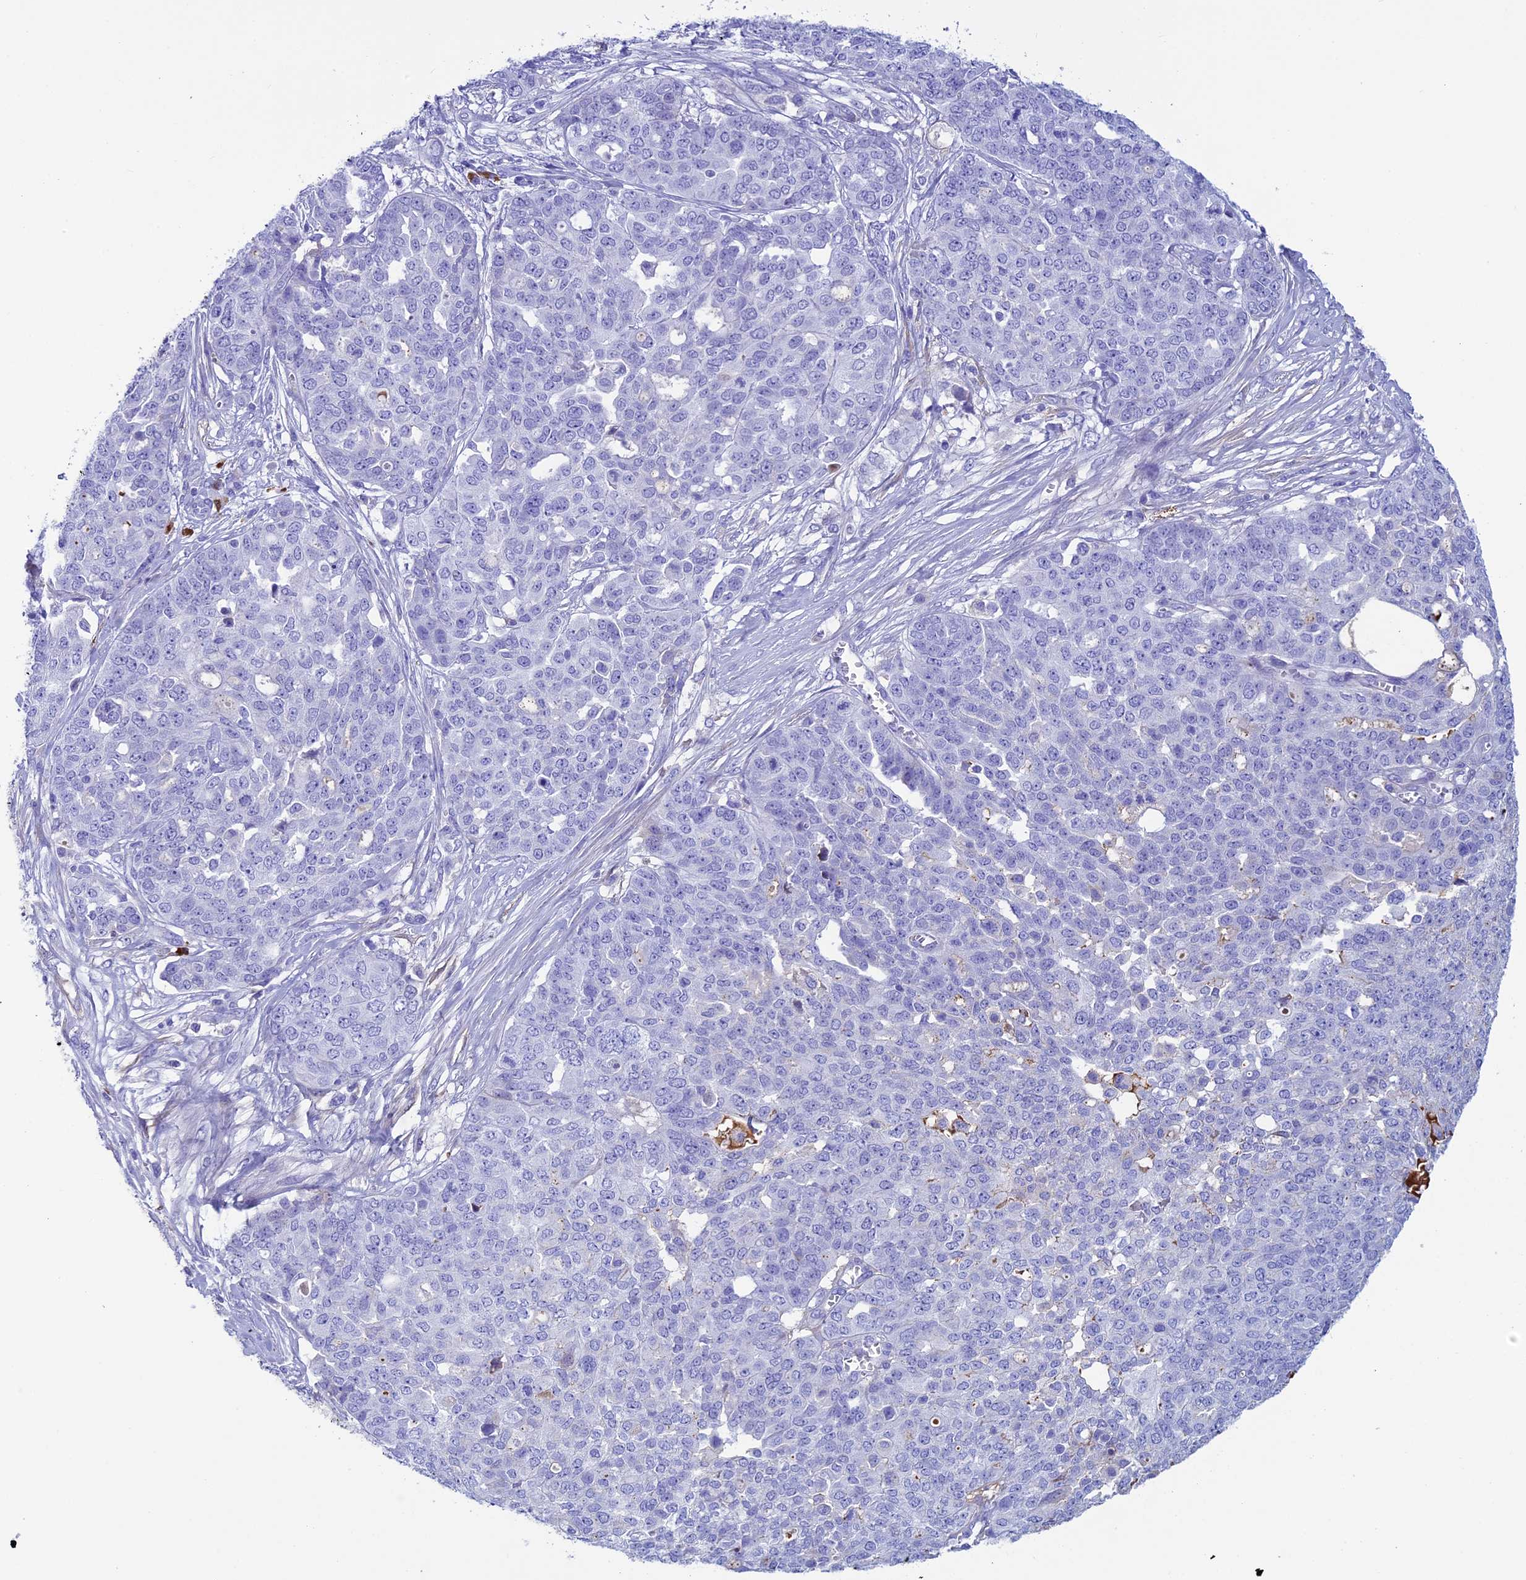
{"staining": {"intensity": "negative", "quantity": "none", "location": "none"}, "tissue": "ovarian cancer", "cell_type": "Tumor cells", "image_type": "cancer", "snomed": [{"axis": "morphology", "description": "Cystadenocarcinoma, serous, NOS"}, {"axis": "topography", "description": "Soft tissue"}, {"axis": "topography", "description": "Ovary"}], "caption": "DAB (3,3'-diaminobenzidine) immunohistochemical staining of ovarian cancer demonstrates no significant staining in tumor cells.", "gene": "IGSF6", "patient": {"sex": "female", "age": 57}}